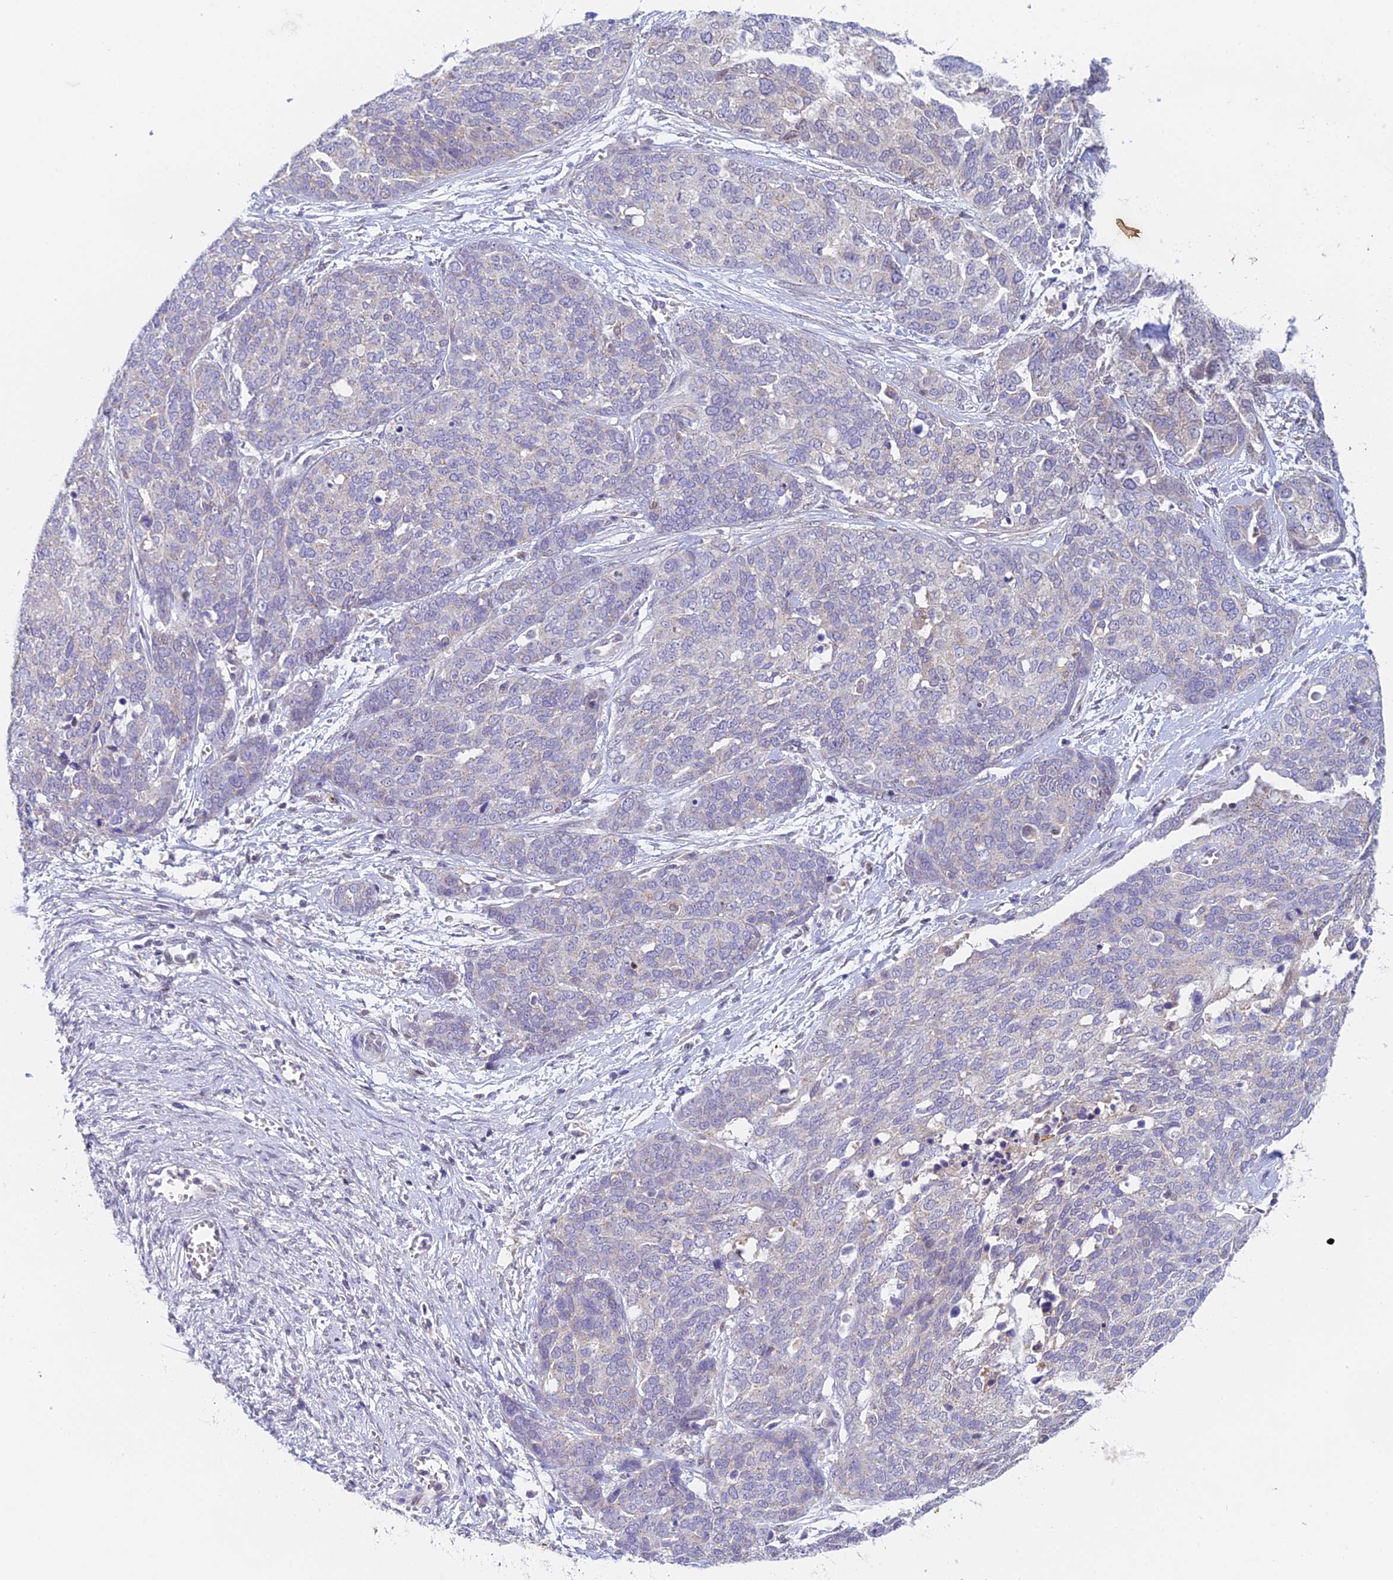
{"staining": {"intensity": "negative", "quantity": "none", "location": "none"}, "tissue": "ovarian cancer", "cell_type": "Tumor cells", "image_type": "cancer", "snomed": [{"axis": "morphology", "description": "Cystadenocarcinoma, serous, NOS"}, {"axis": "topography", "description": "Ovary"}], "caption": "Immunohistochemical staining of human ovarian cancer (serous cystadenocarcinoma) shows no significant expression in tumor cells.", "gene": "MRPL17", "patient": {"sex": "female", "age": 44}}